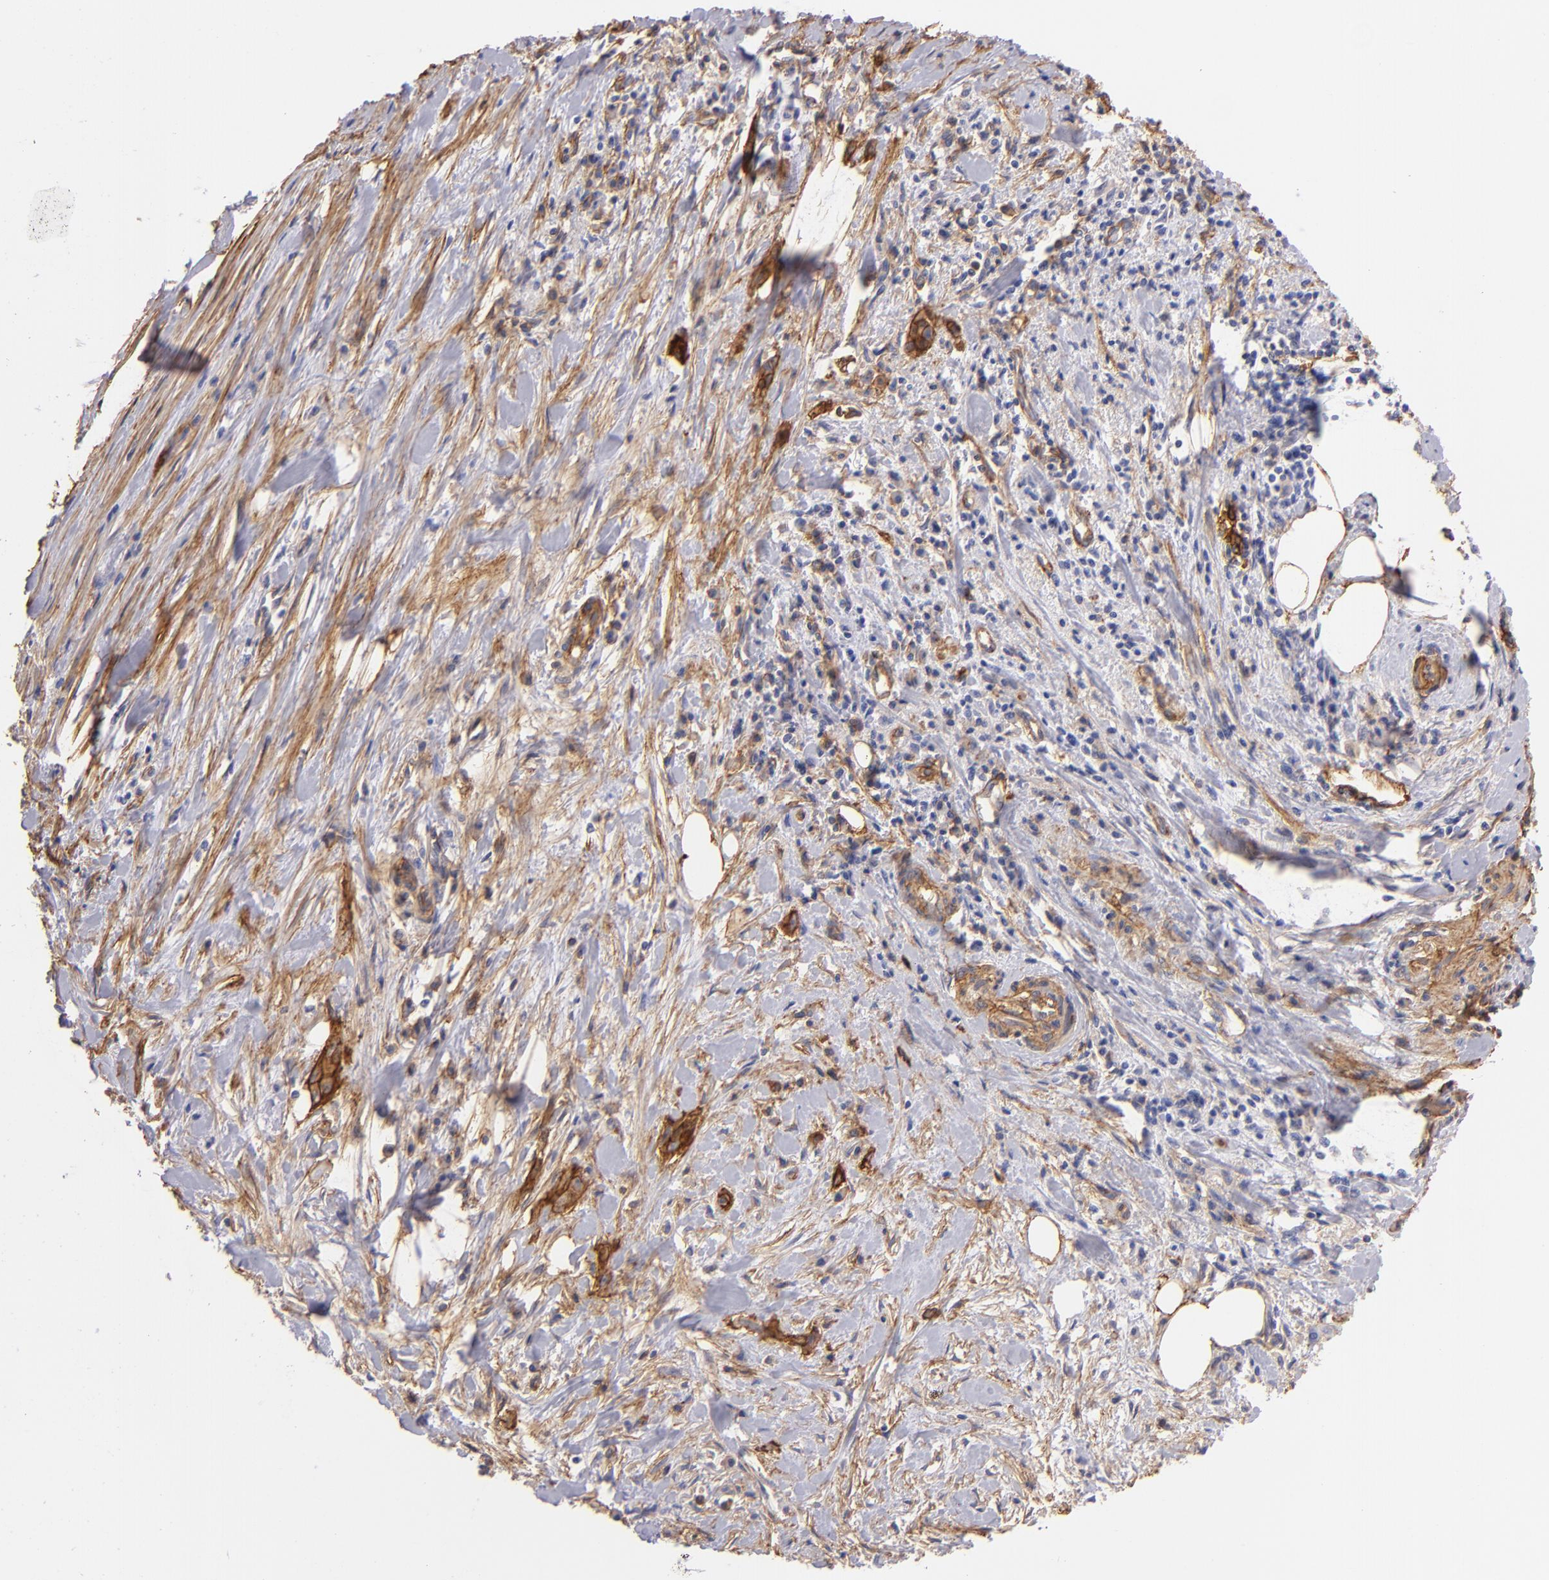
{"staining": {"intensity": "moderate", "quantity": ">75%", "location": "cytoplasmic/membranous"}, "tissue": "pancreatic cancer", "cell_type": "Tumor cells", "image_type": "cancer", "snomed": [{"axis": "morphology", "description": "Adenocarcinoma, NOS"}, {"axis": "topography", "description": "Pancreas"}], "caption": "High-power microscopy captured an immunohistochemistry image of pancreatic adenocarcinoma, revealing moderate cytoplasmic/membranous staining in about >75% of tumor cells. The staining is performed using DAB (3,3'-diaminobenzidine) brown chromogen to label protein expression. The nuclei are counter-stained blue using hematoxylin.", "gene": "CD151", "patient": {"sex": "male", "age": 59}}